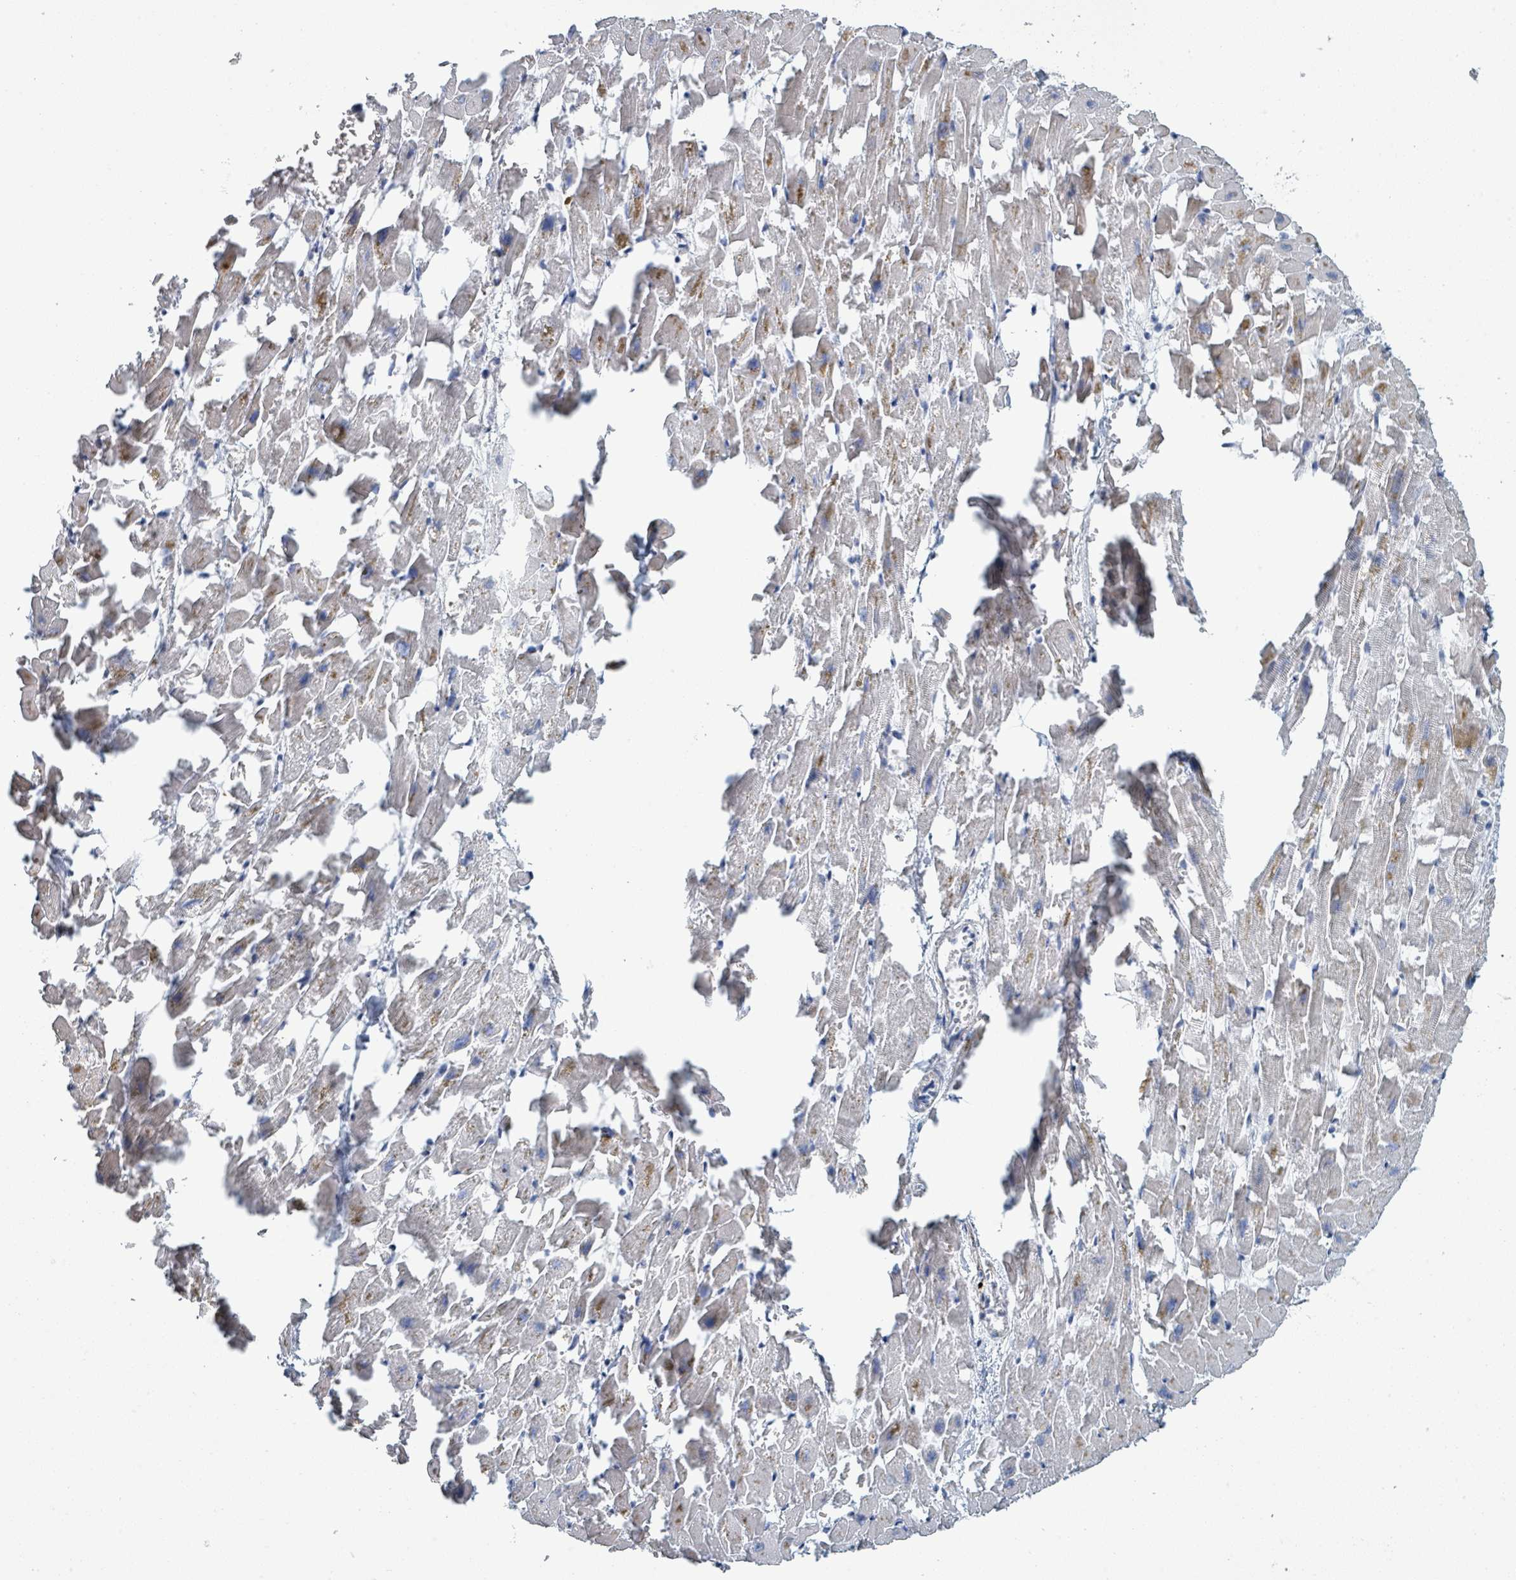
{"staining": {"intensity": "weak", "quantity": "25%-75%", "location": "cytoplasmic/membranous"}, "tissue": "heart muscle", "cell_type": "Cardiomyocytes", "image_type": "normal", "snomed": [{"axis": "morphology", "description": "Normal tissue, NOS"}, {"axis": "topography", "description": "Heart"}], "caption": "Heart muscle stained for a protein displays weak cytoplasmic/membranous positivity in cardiomyocytes. (DAB = brown stain, brightfield microscopy at high magnification).", "gene": "RAB33B", "patient": {"sex": "female", "age": 64}}